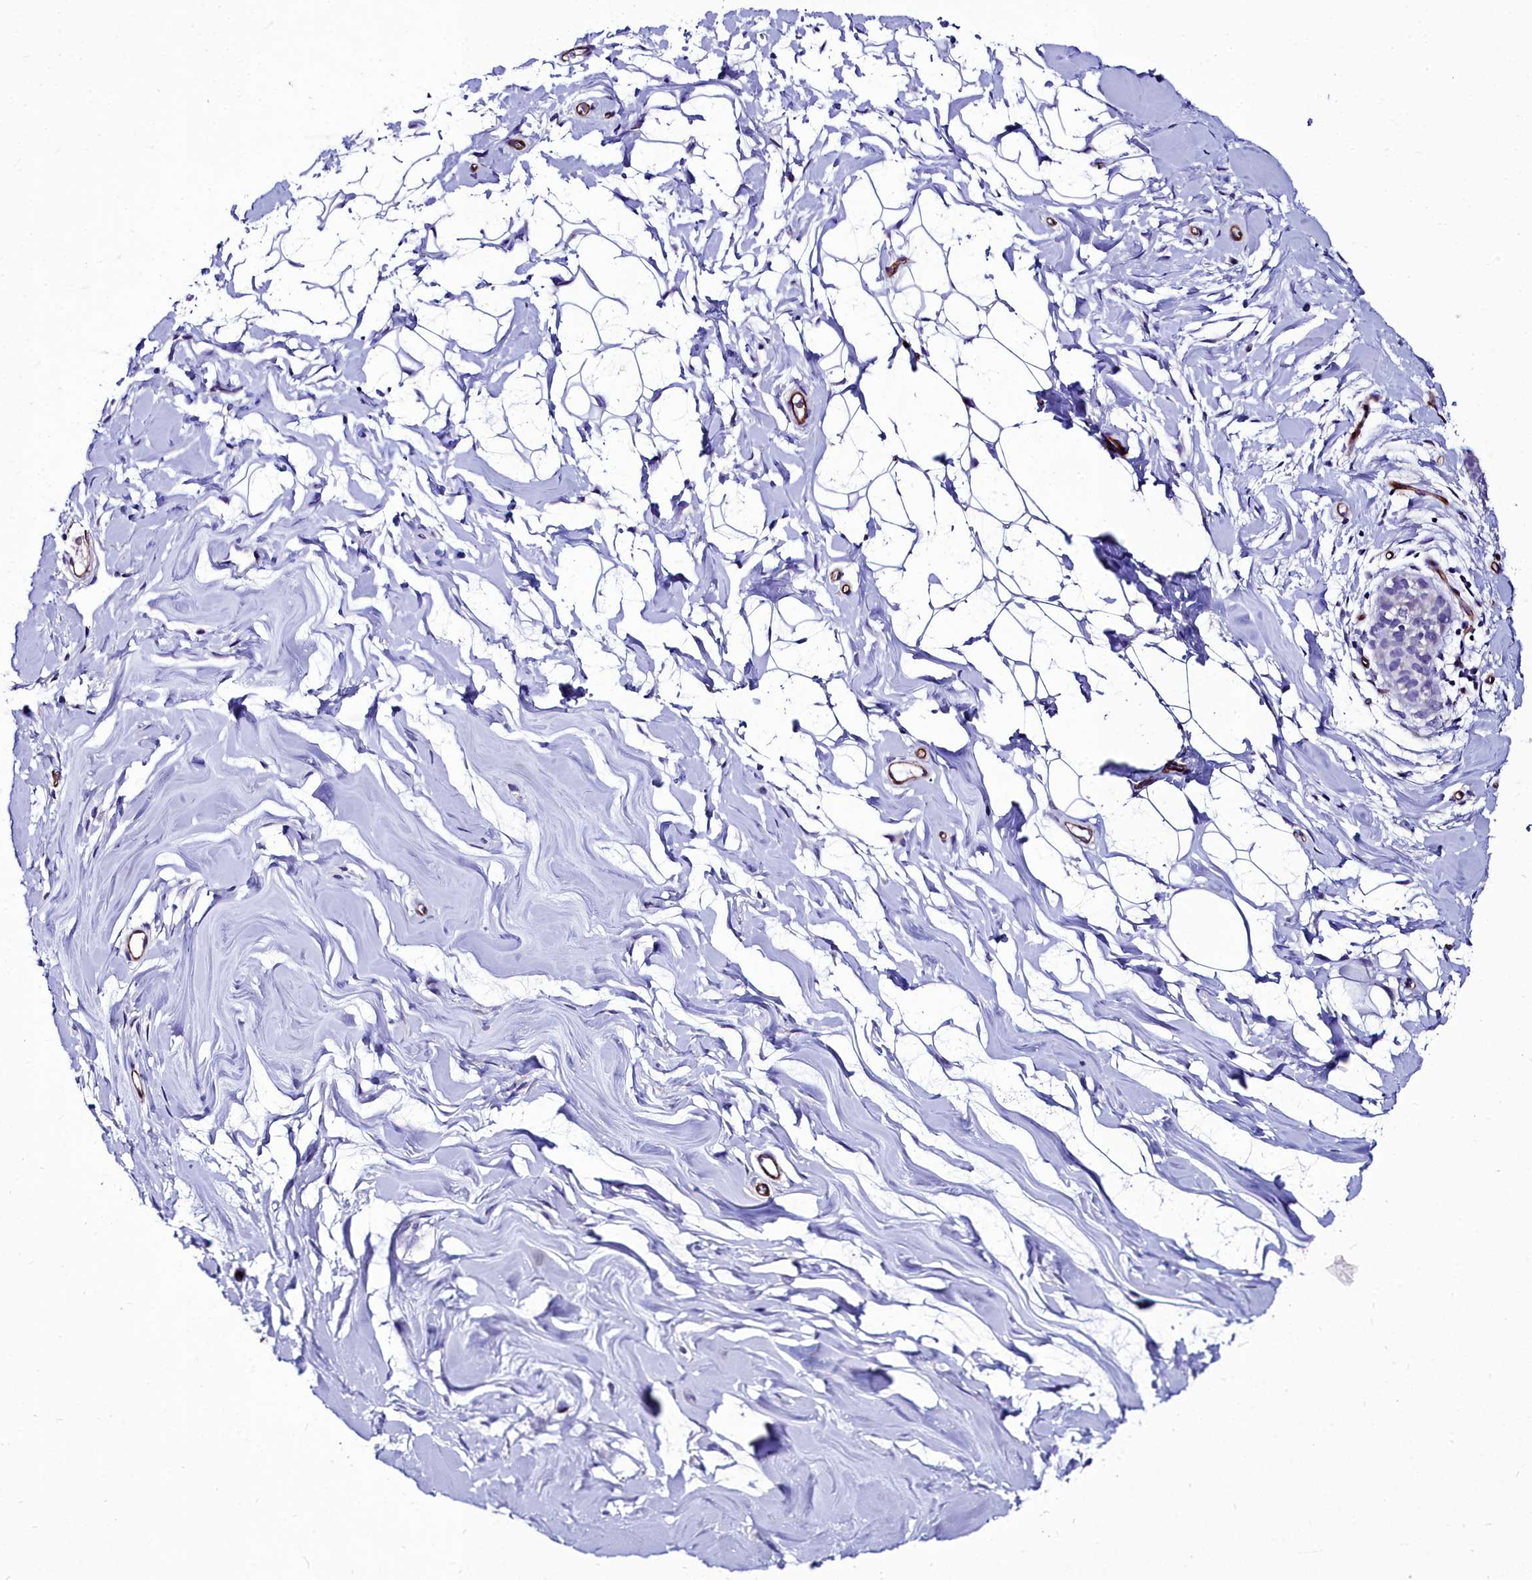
{"staining": {"intensity": "moderate", "quantity": "<25%", "location": "cytoplasmic/membranous"}, "tissue": "adipose tissue", "cell_type": "Adipocytes", "image_type": "normal", "snomed": [{"axis": "morphology", "description": "Normal tissue, NOS"}, {"axis": "topography", "description": "Breast"}], "caption": "Immunohistochemical staining of normal human adipose tissue displays <25% levels of moderate cytoplasmic/membranous protein staining in about <25% of adipocytes.", "gene": "CYP4F11", "patient": {"sex": "female", "age": 26}}